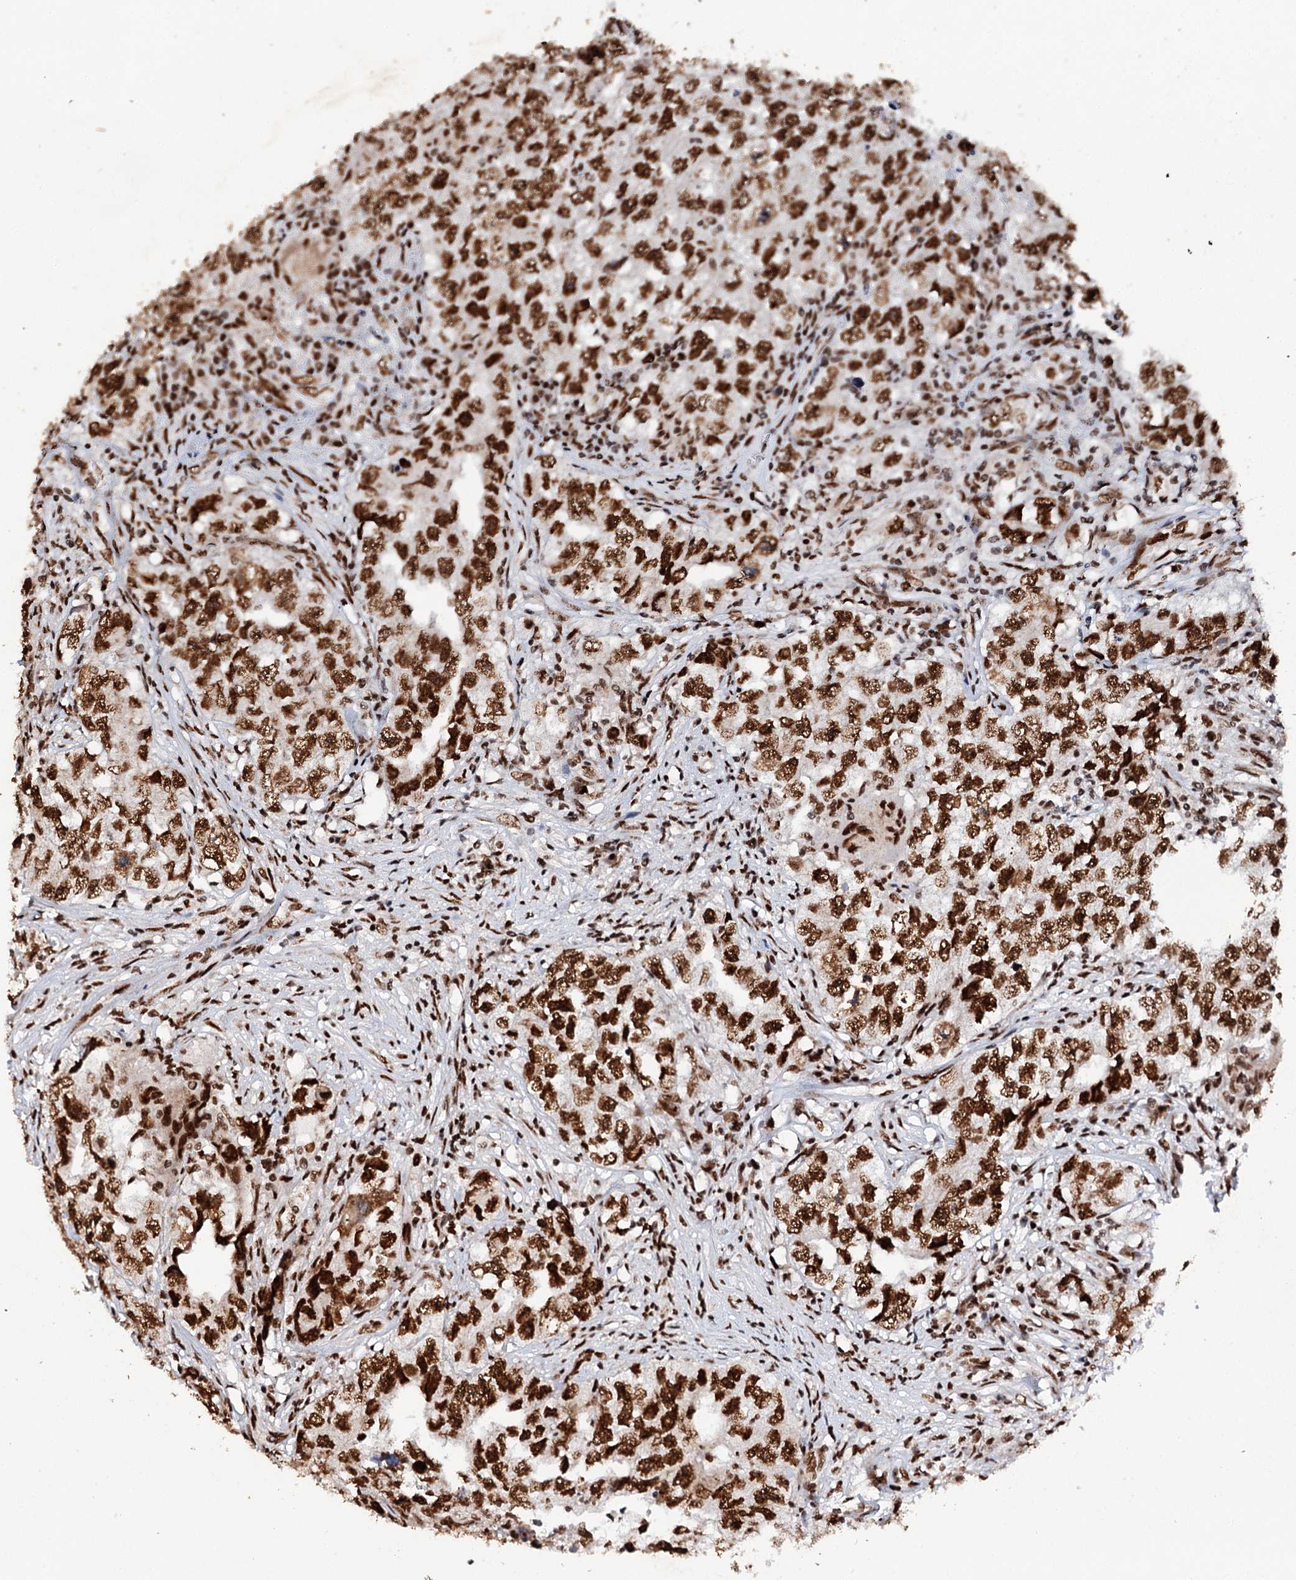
{"staining": {"intensity": "strong", "quantity": ">75%", "location": "nuclear"}, "tissue": "testis cancer", "cell_type": "Tumor cells", "image_type": "cancer", "snomed": [{"axis": "morphology", "description": "Seminoma, NOS"}, {"axis": "morphology", "description": "Carcinoma, Embryonal, NOS"}, {"axis": "topography", "description": "Testis"}], "caption": "A brown stain highlights strong nuclear positivity of a protein in human testis embryonal carcinoma tumor cells.", "gene": "MATR3", "patient": {"sex": "male", "age": 43}}